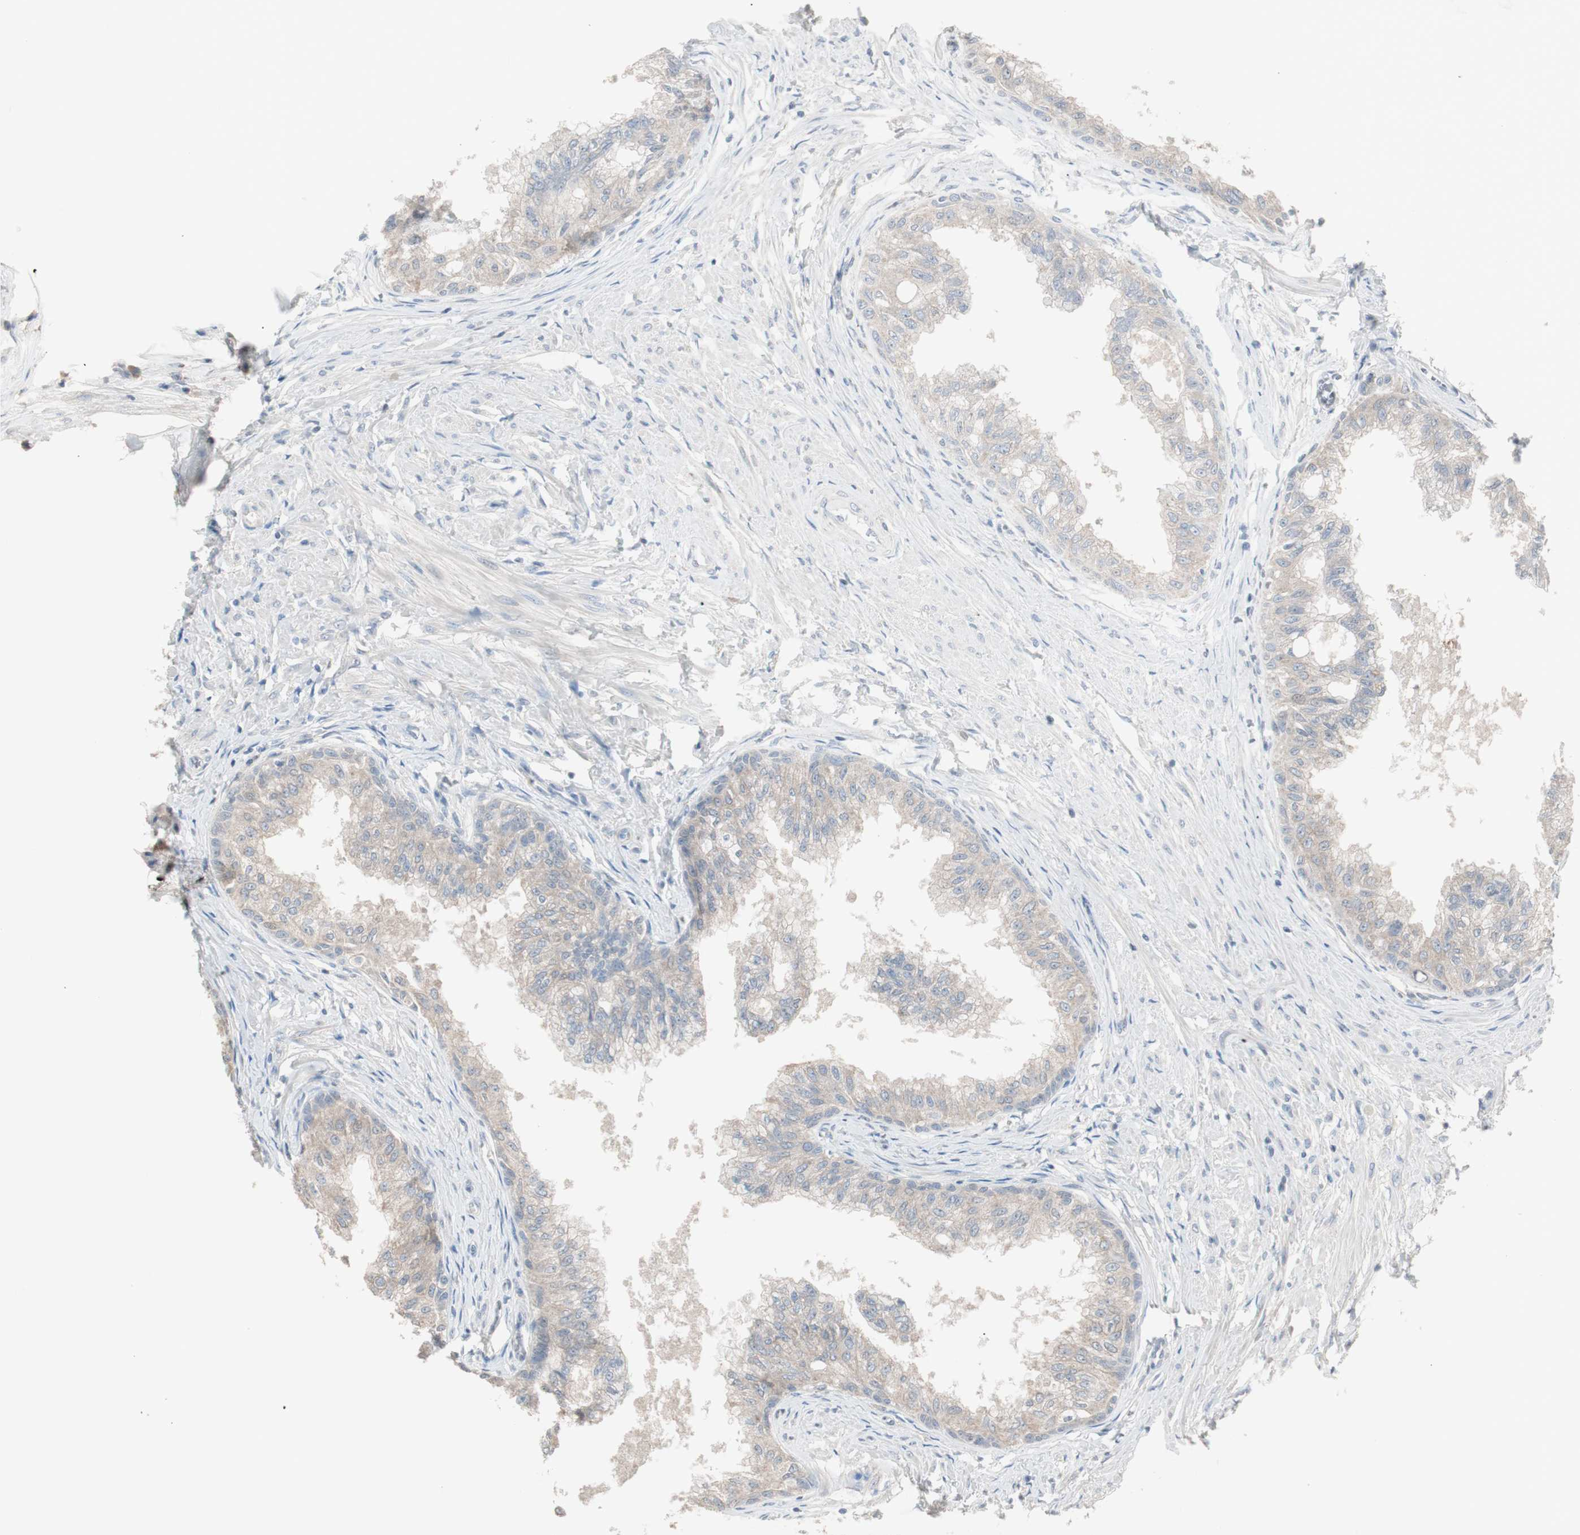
{"staining": {"intensity": "weak", "quantity": ">75%", "location": "cytoplasmic/membranous"}, "tissue": "prostate", "cell_type": "Glandular cells", "image_type": "normal", "snomed": [{"axis": "morphology", "description": "Normal tissue, NOS"}, {"axis": "topography", "description": "Prostate"}, {"axis": "topography", "description": "Seminal veicle"}], "caption": "Protein expression analysis of unremarkable prostate demonstrates weak cytoplasmic/membranous positivity in approximately >75% of glandular cells.", "gene": "KHK", "patient": {"sex": "male", "age": 60}}